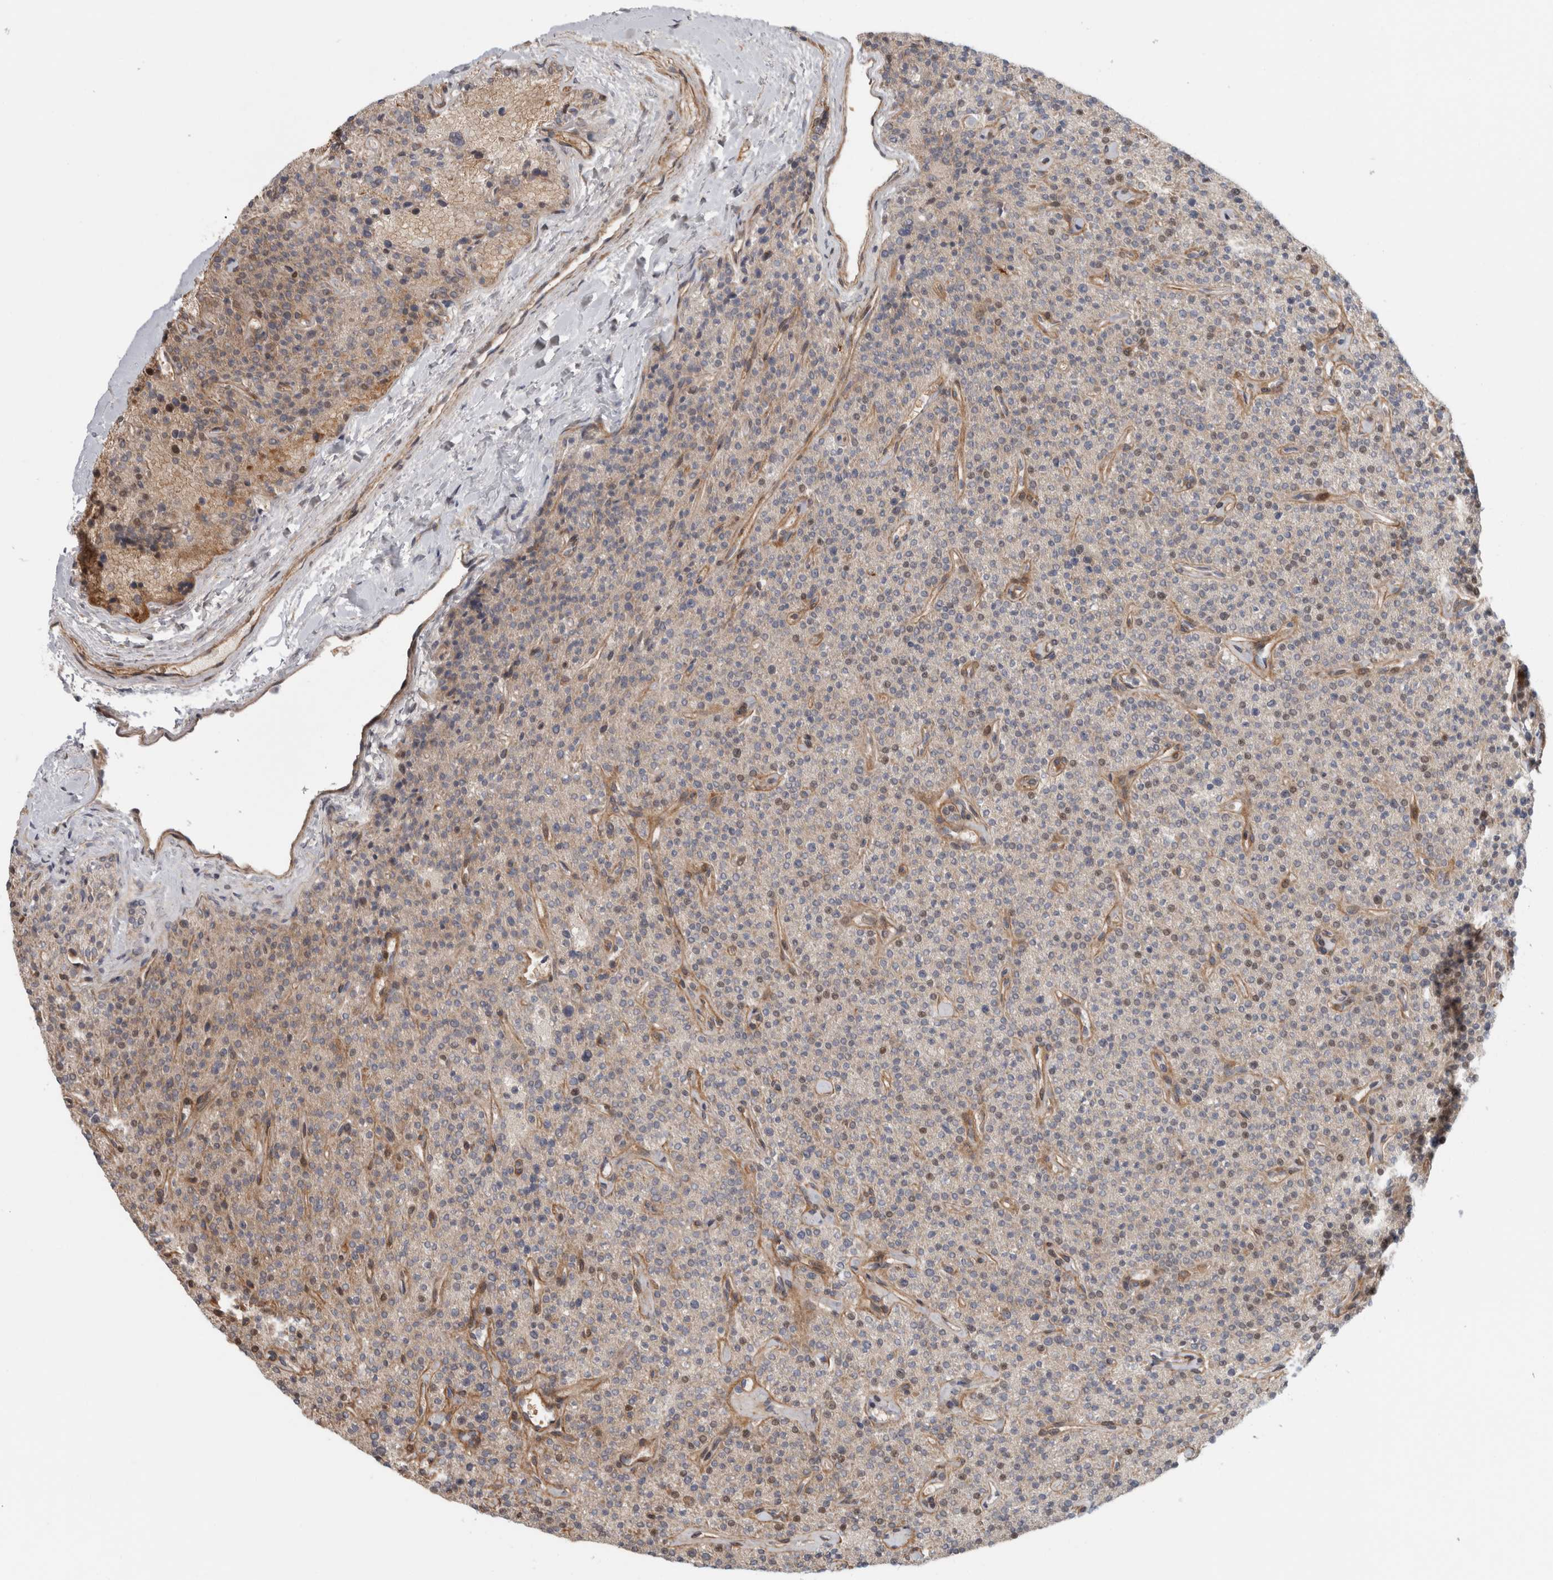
{"staining": {"intensity": "strong", "quantity": "<25%", "location": "cytoplasmic/membranous,nuclear"}, "tissue": "parathyroid gland", "cell_type": "Glandular cells", "image_type": "normal", "snomed": [{"axis": "morphology", "description": "Normal tissue, NOS"}, {"axis": "topography", "description": "Parathyroid gland"}], "caption": "Immunohistochemical staining of benign human parathyroid gland displays strong cytoplasmic/membranous,nuclear protein expression in about <25% of glandular cells.", "gene": "ZNF804B", "patient": {"sex": "male", "age": 46}}